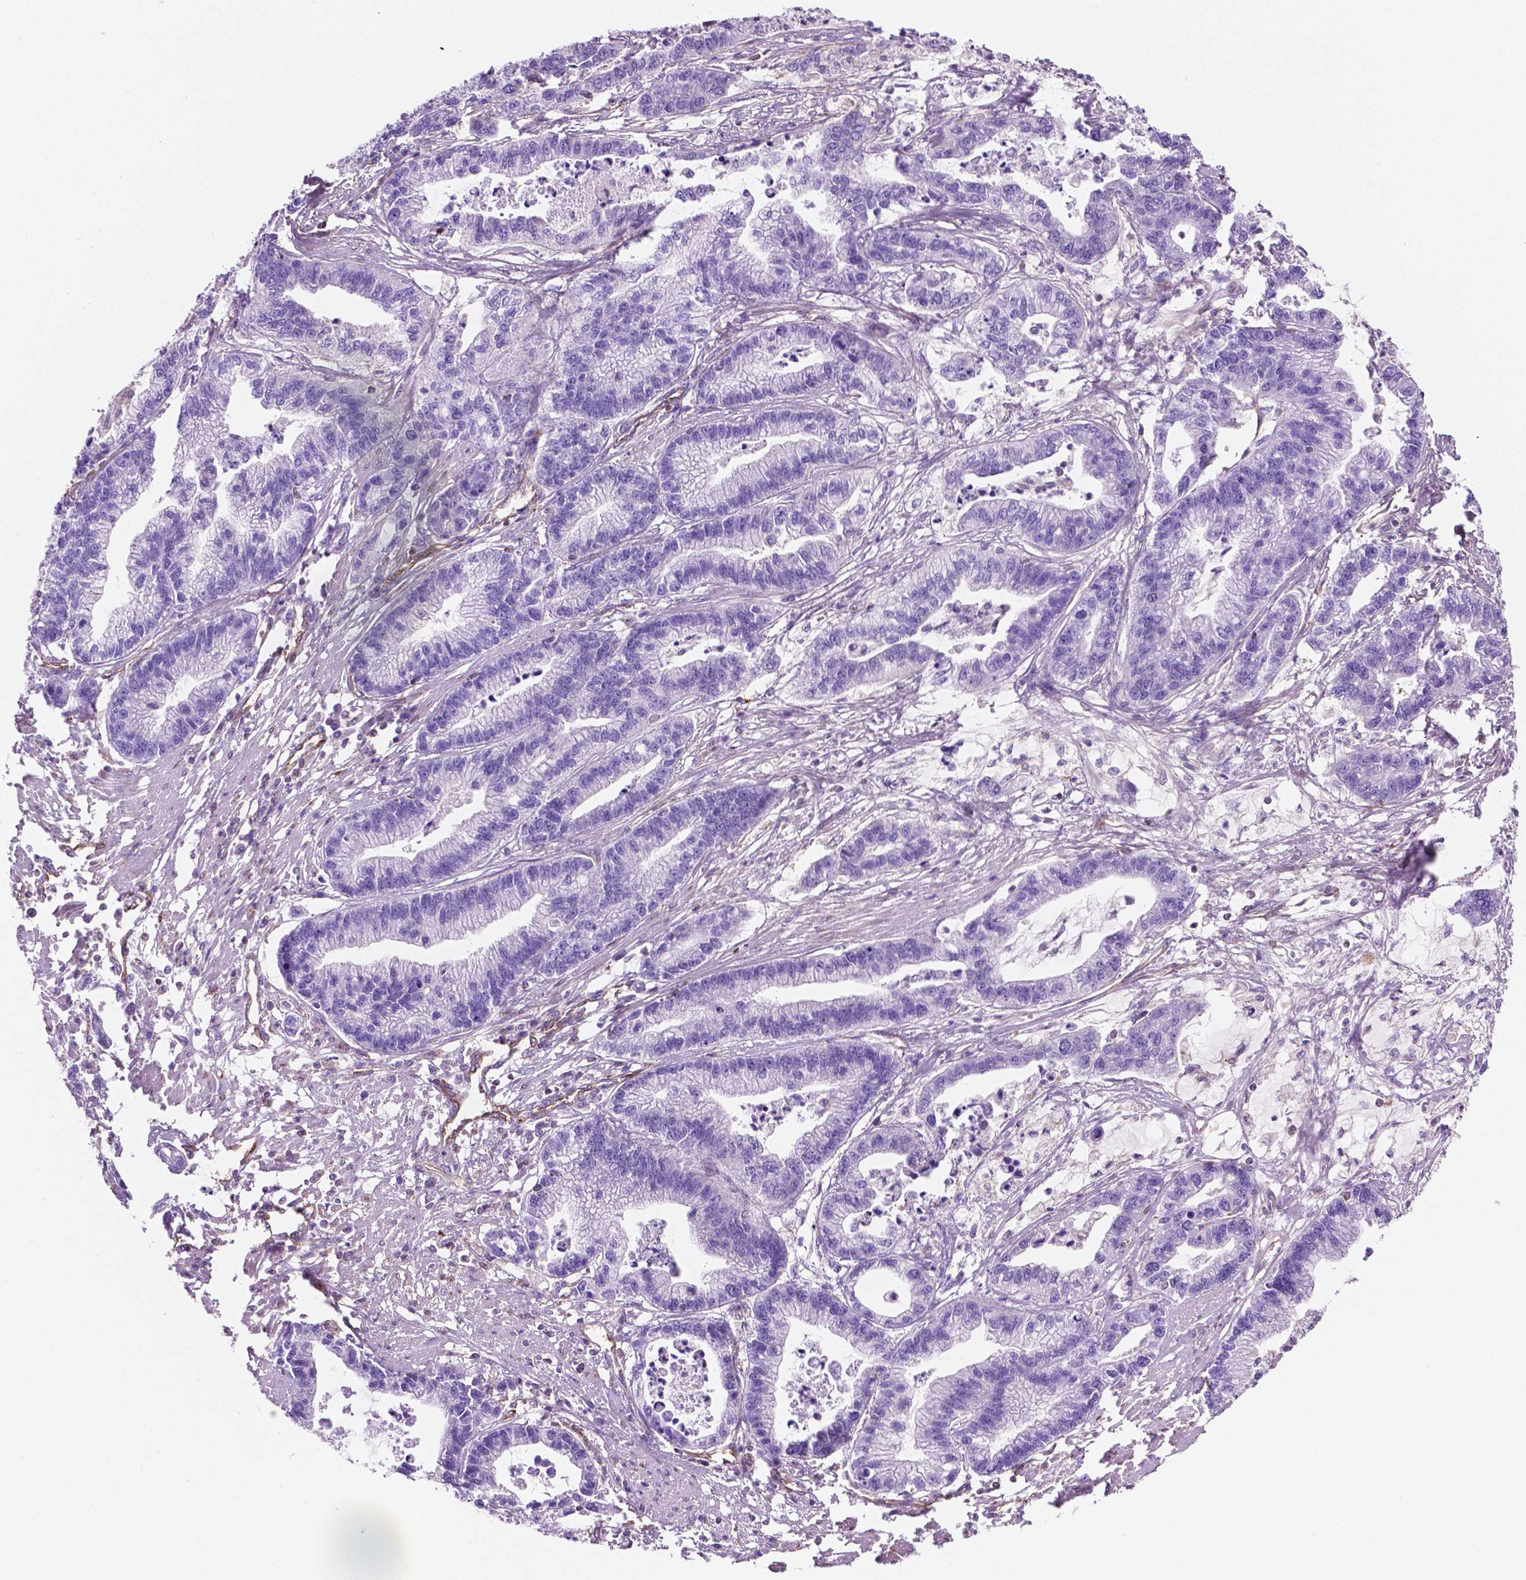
{"staining": {"intensity": "negative", "quantity": "none", "location": "none"}, "tissue": "stomach cancer", "cell_type": "Tumor cells", "image_type": "cancer", "snomed": [{"axis": "morphology", "description": "Adenocarcinoma, NOS"}, {"axis": "topography", "description": "Stomach"}], "caption": "The histopathology image demonstrates no significant positivity in tumor cells of adenocarcinoma (stomach). The staining was performed using DAB to visualize the protein expression in brown, while the nuclei were stained in blue with hematoxylin (Magnification: 20x).", "gene": "DCN", "patient": {"sex": "male", "age": 83}}